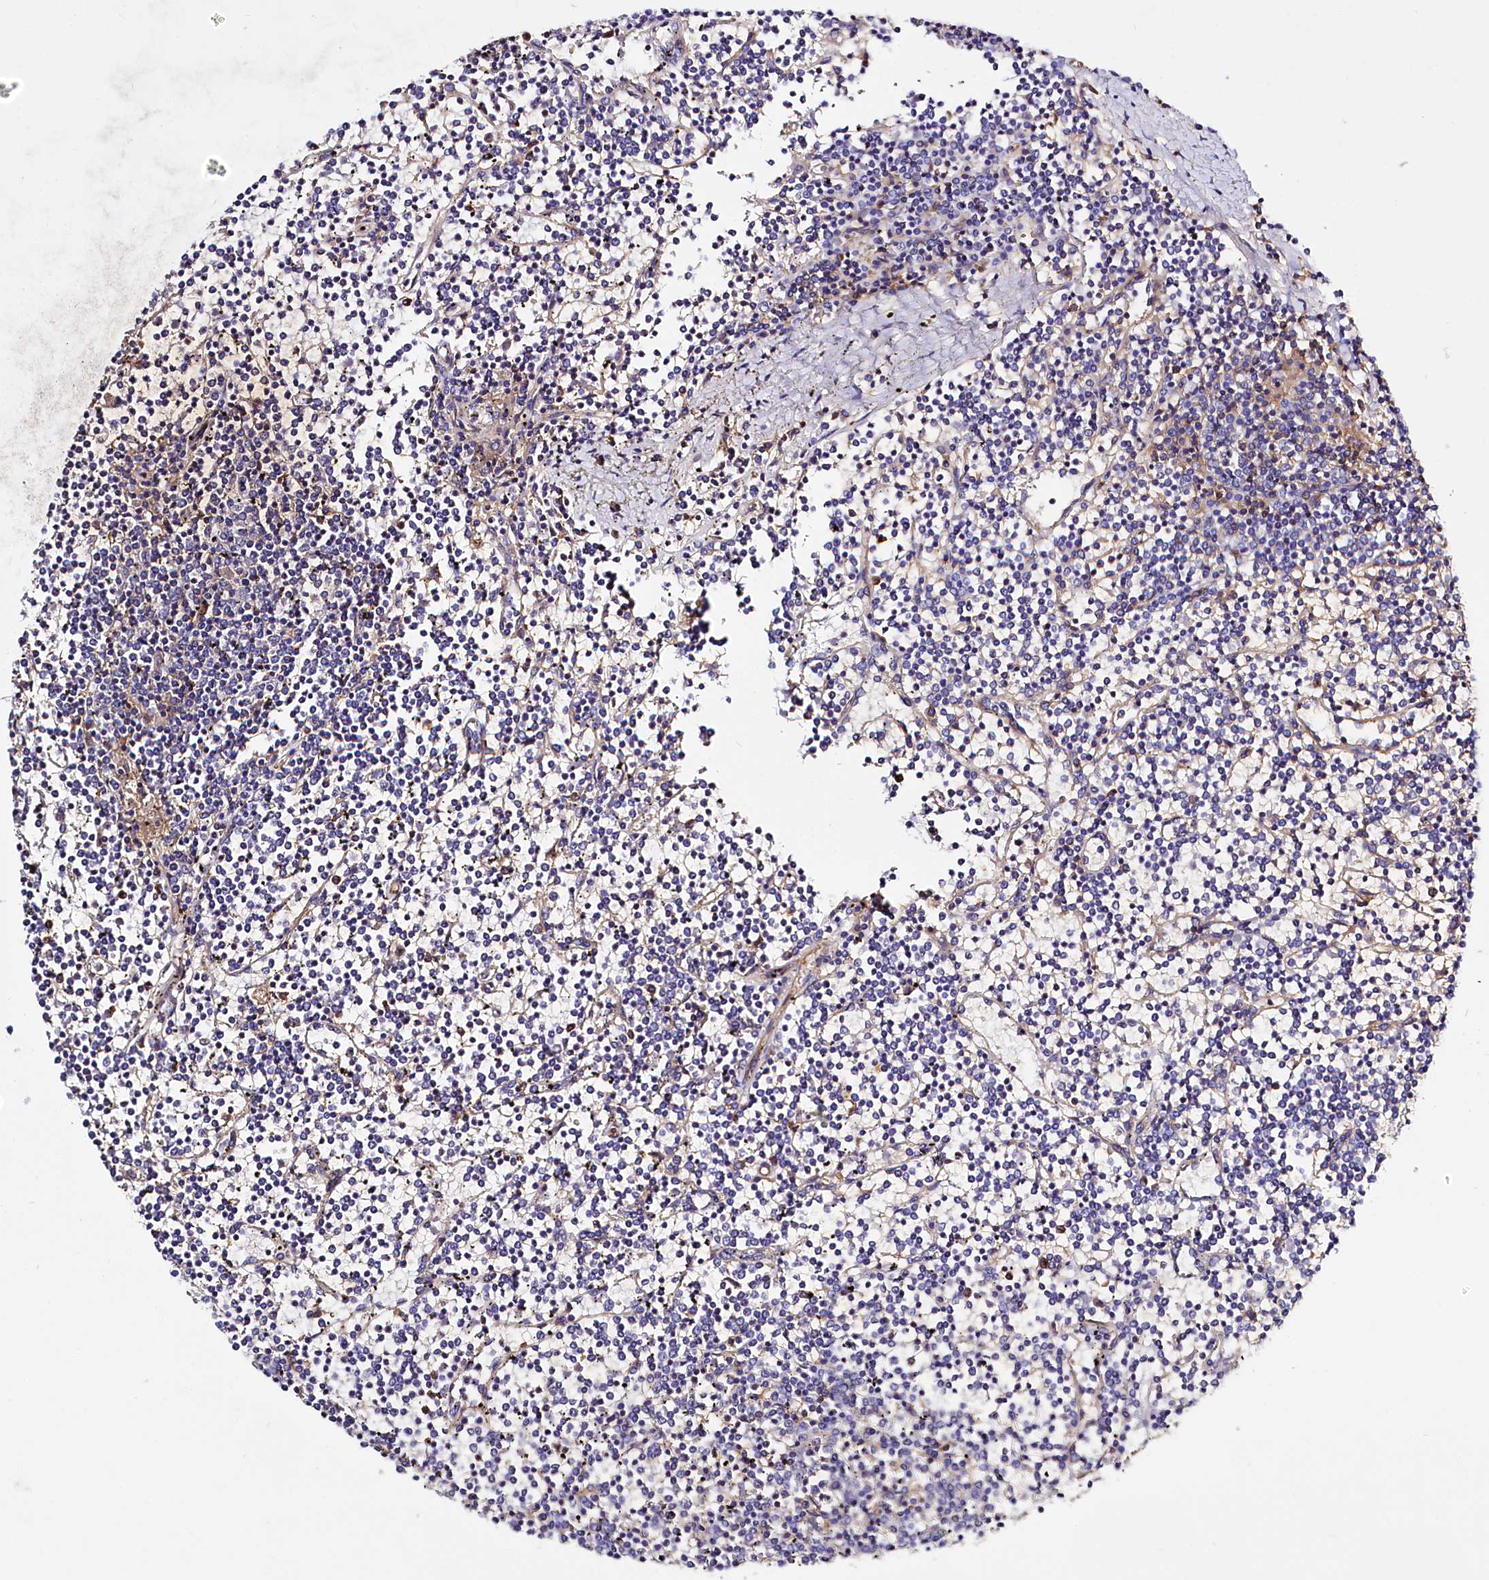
{"staining": {"intensity": "negative", "quantity": "none", "location": "none"}, "tissue": "lymphoma", "cell_type": "Tumor cells", "image_type": "cancer", "snomed": [{"axis": "morphology", "description": "Malignant lymphoma, non-Hodgkin's type, Low grade"}, {"axis": "topography", "description": "Spleen"}], "caption": "Micrograph shows no significant protein positivity in tumor cells of low-grade malignant lymphoma, non-Hodgkin's type. (DAB IHC with hematoxylin counter stain).", "gene": "ANO6", "patient": {"sex": "female", "age": 19}}